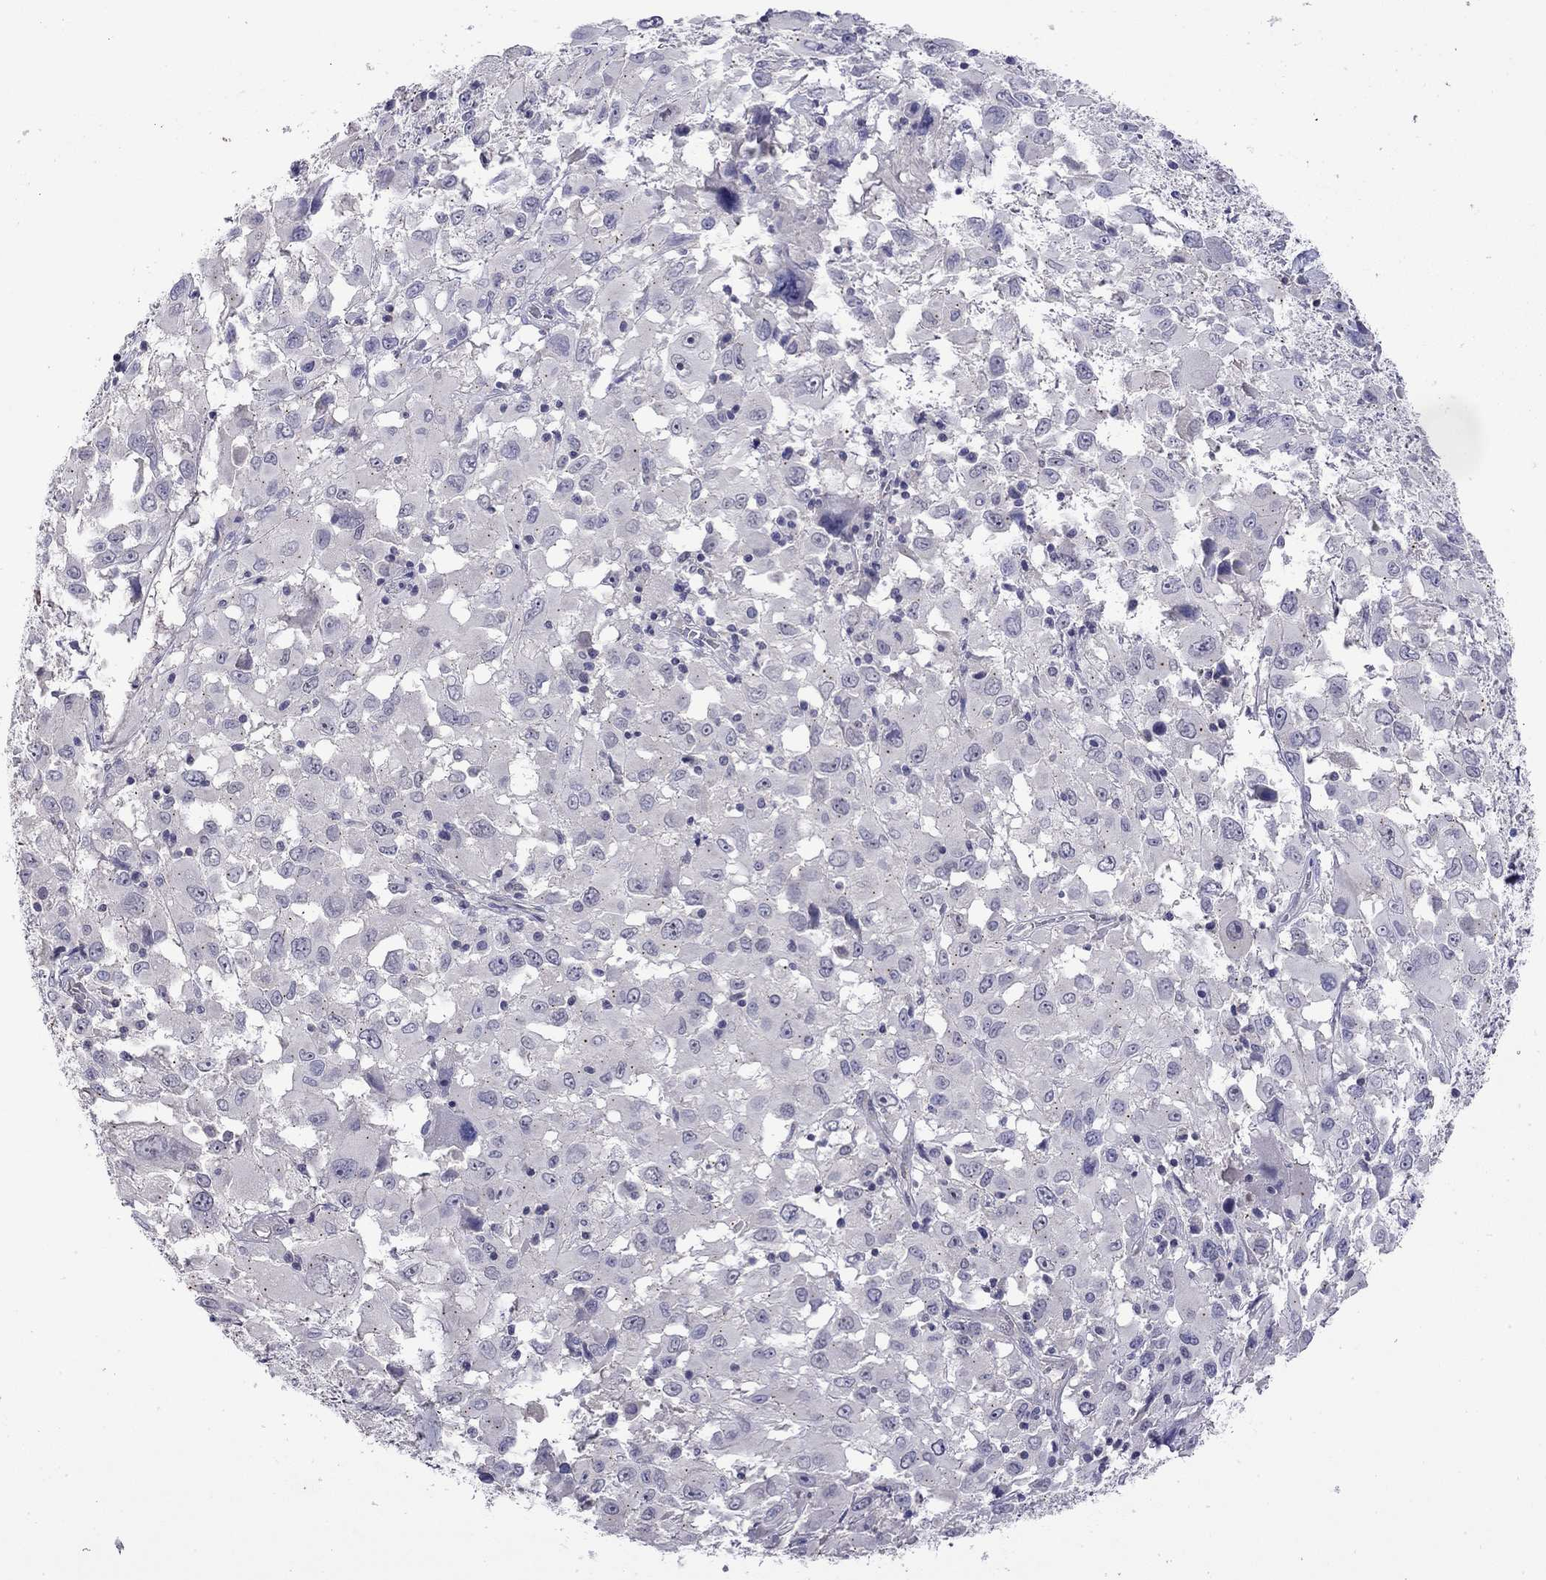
{"staining": {"intensity": "negative", "quantity": "none", "location": "none"}, "tissue": "melanoma", "cell_type": "Tumor cells", "image_type": "cancer", "snomed": [{"axis": "morphology", "description": "Malignant melanoma, Metastatic site"}, {"axis": "topography", "description": "Soft tissue"}], "caption": "A micrograph of human melanoma is negative for staining in tumor cells. (Brightfield microscopy of DAB immunohistochemistry at high magnification).", "gene": "WNK3", "patient": {"sex": "male", "age": 50}}